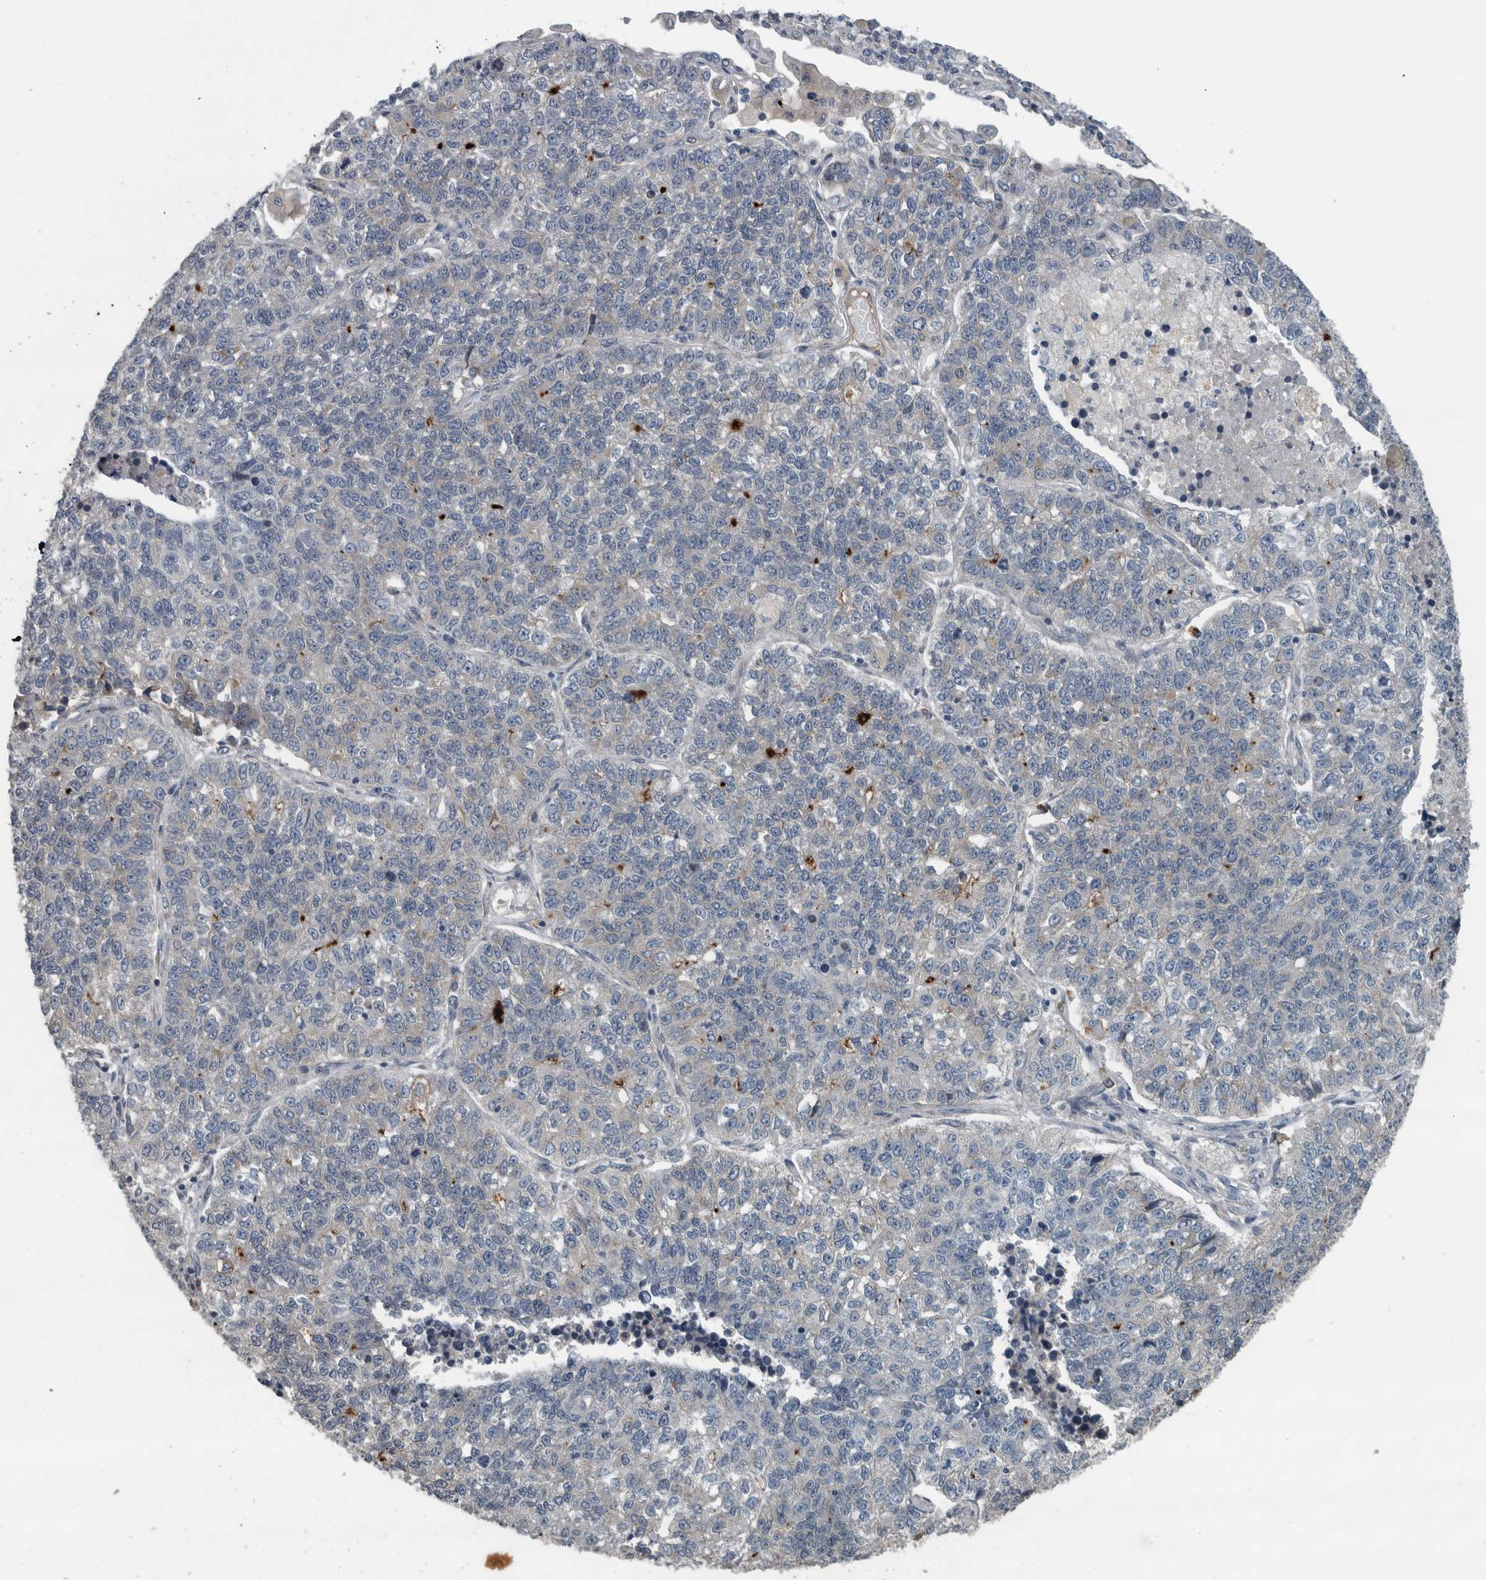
{"staining": {"intensity": "negative", "quantity": "none", "location": "none"}, "tissue": "lung cancer", "cell_type": "Tumor cells", "image_type": "cancer", "snomed": [{"axis": "morphology", "description": "Adenocarcinoma, NOS"}, {"axis": "topography", "description": "Lung"}], "caption": "An immunohistochemistry (IHC) micrograph of adenocarcinoma (lung) is shown. There is no staining in tumor cells of adenocarcinoma (lung).", "gene": "EXOC8", "patient": {"sex": "male", "age": 49}}